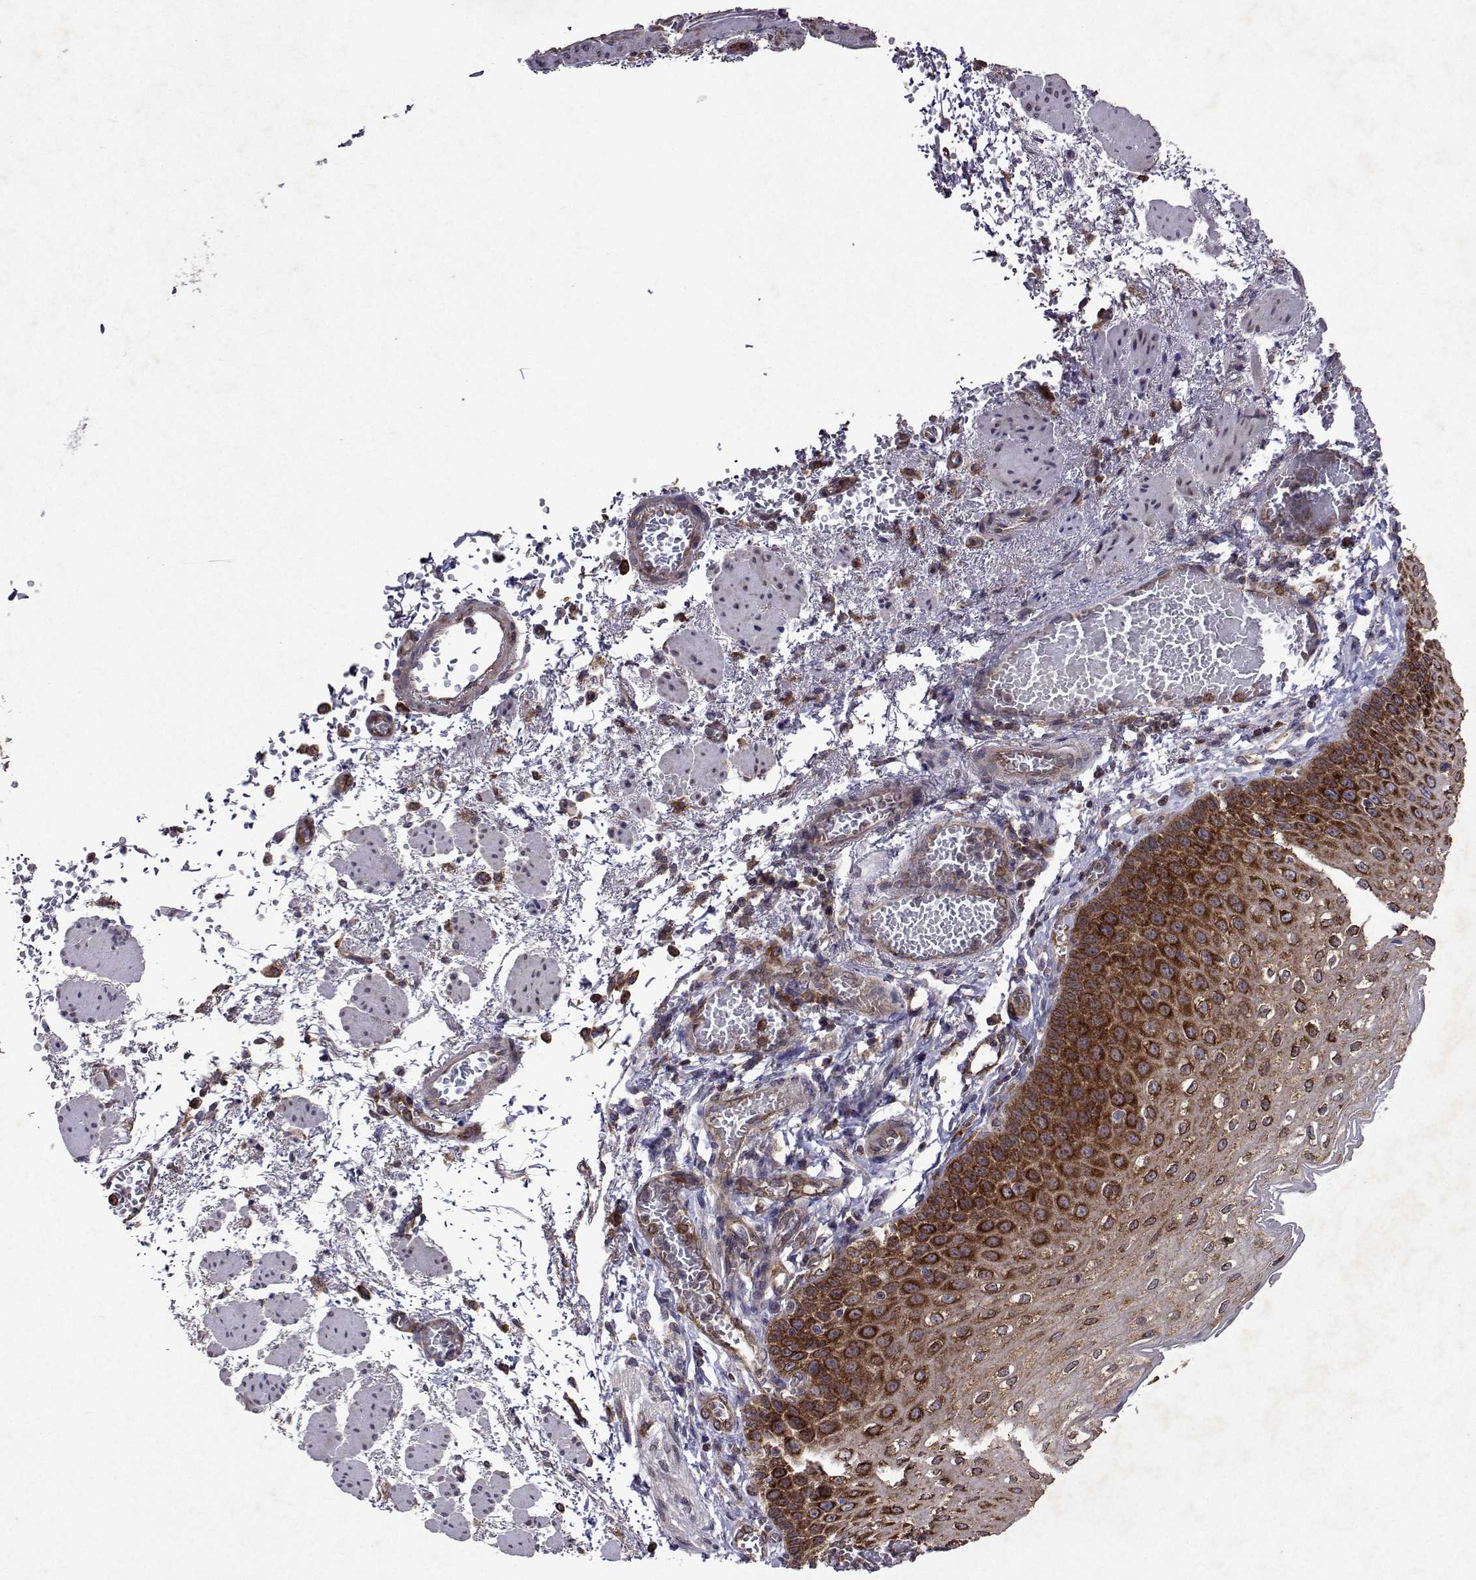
{"staining": {"intensity": "strong", "quantity": ">75%", "location": "cytoplasmic/membranous"}, "tissue": "esophagus", "cell_type": "Squamous epithelial cells", "image_type": "normal", "snomed": [{"axis": "morphology", "description": "Normal tissue, NOS"}, {"axis": "morphology", "description": "Adenocarcinoma, NOS"}, {"axis": "topography", "description": "Esophagus"}], "caption": "The image exhibits staining of benign esophagus, revealing strong cytoplasmic/membranous protein staining (brown color) within squamous epithelial cells.", "gene": "TARBP2", "patient": {"sex": "male", "age": 81}}